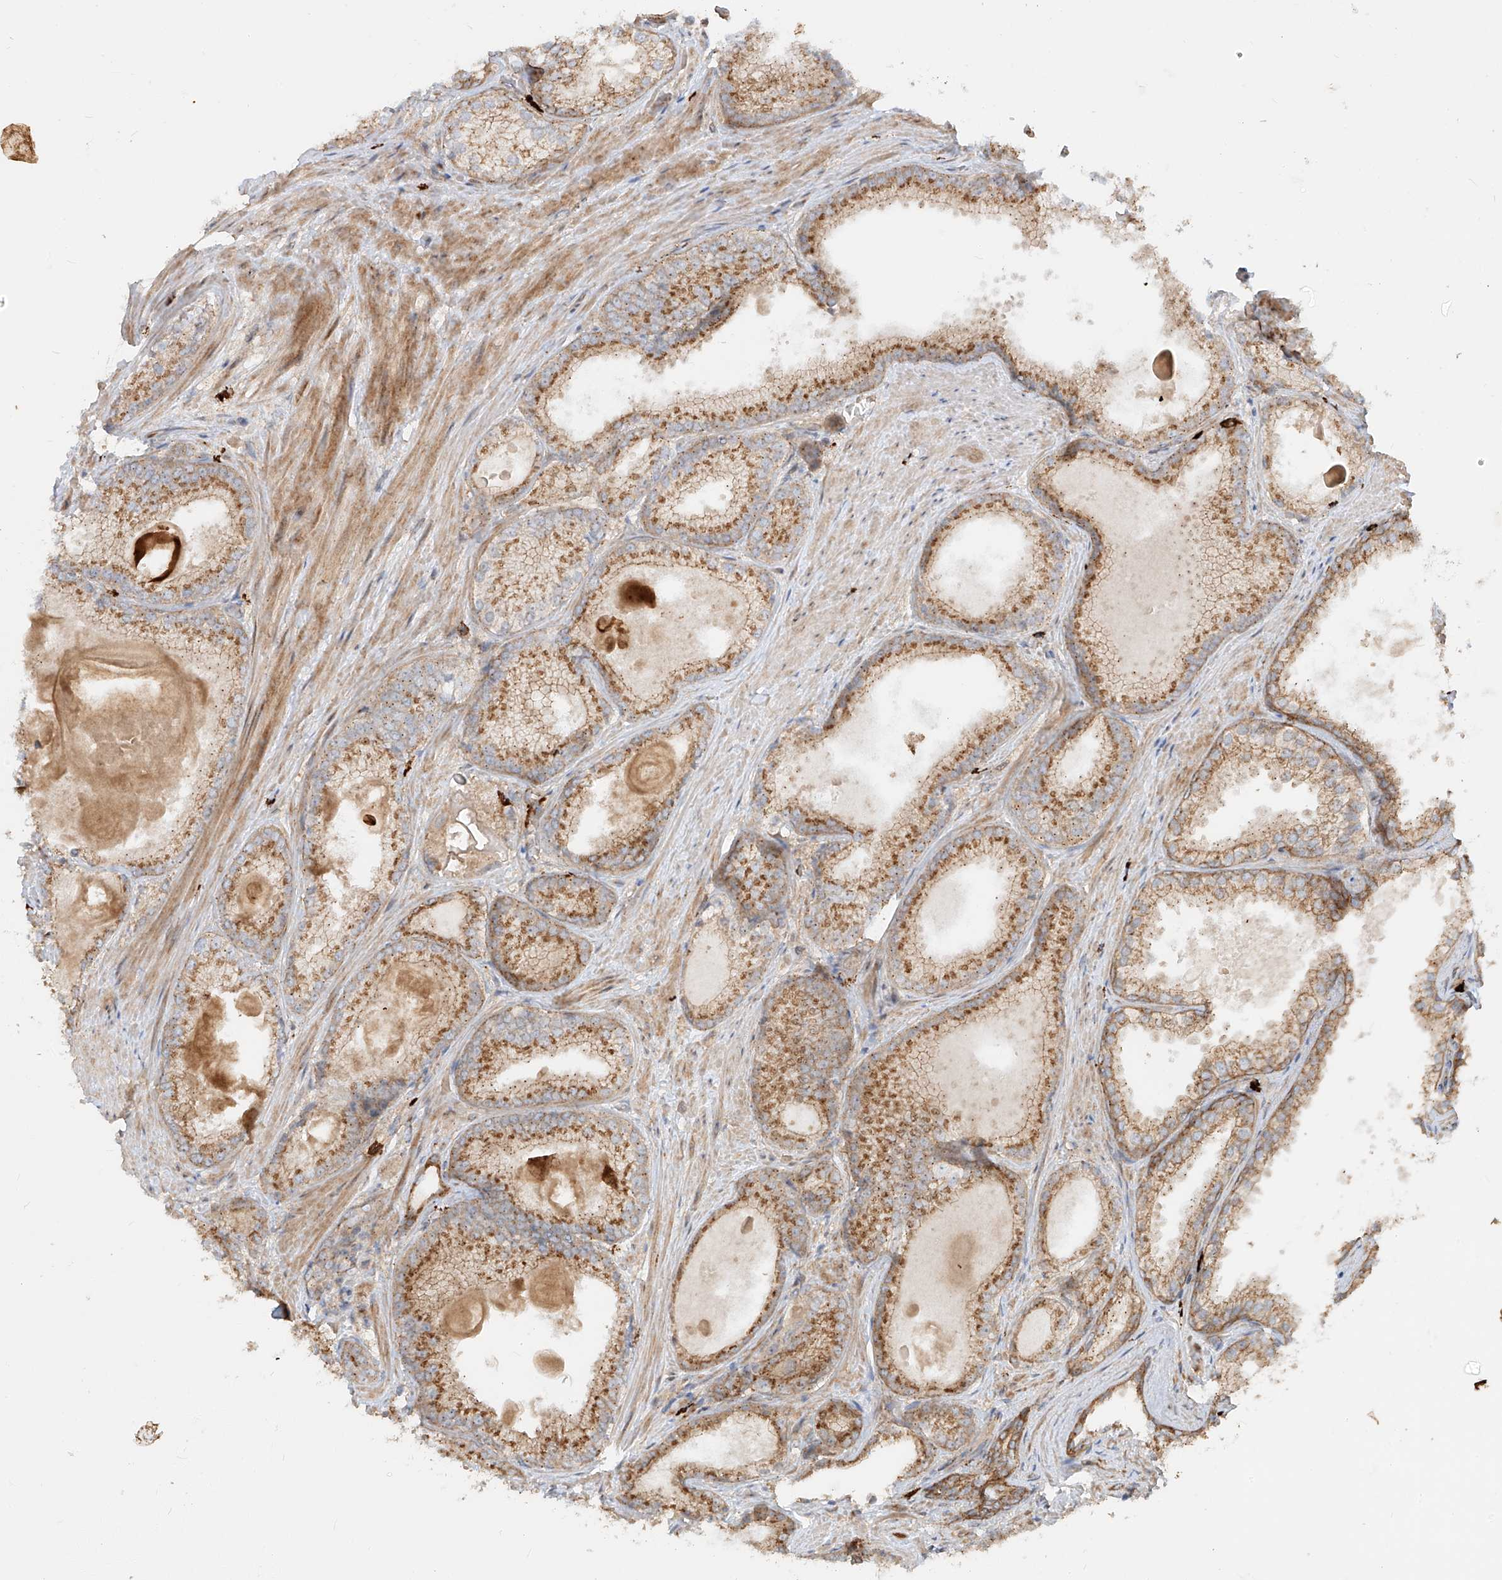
{"staining": {"intensity": "moderate", "quantity": ">75%", "location": "cytoplasmic/membranous"}, "tissue": "prostate cancer", "cell_type": "Tumor cells", "image_type": "cancer", "snomed": [{"axis": "morphology", "description": "Adenocarcinoma, High grade"}, {"axis": "topography", "description": "Prostate"}], "caption": "Immunohistochemistry micrograph of human prostate cancer stained for a protein (brown), which exhibits medium levels of moderate cytoplasmic/membranous staining in approximately >75% of tumor cells.", "gene": "ZNF287", "patient": {"sex": "male", "age": 66}}